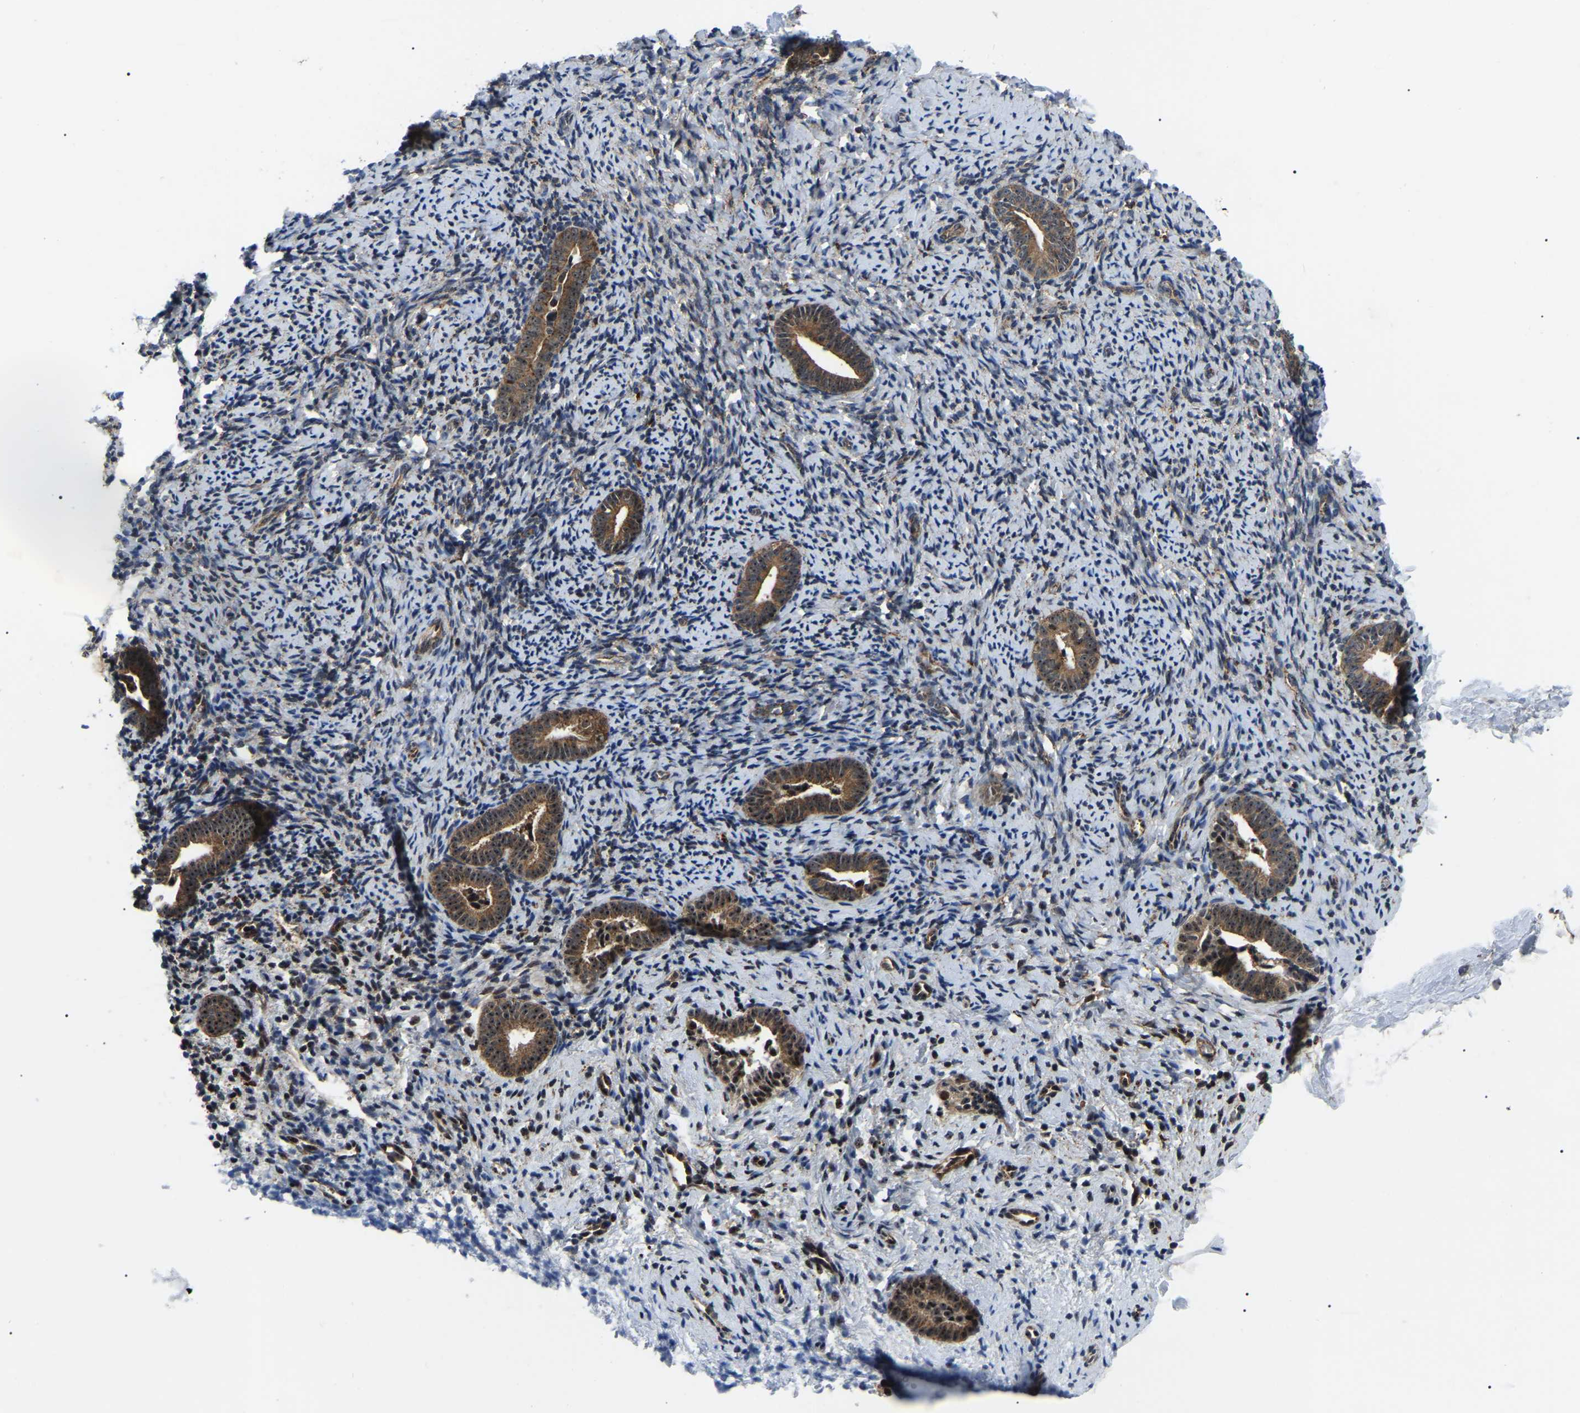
{"staining": {"intensity": "strong", "quantity": "<25%", "location": "cytoplasmic/membranous,nuclear"}, "tissue": "endometrium", "cell_type": "Cells in endometrial stroma", "image_type": "normal", "snomed": [{"axis": "morphology", "description": "Normal tissue, NOS"}, {"axis": "topography", "description": "Endometrium"}], "caption": "A histopathology image showing strong cytoplasmic/membranous,nuclear expression in about <25% of cells in endometrial stroma in normal endometrium, as visualized by brown immunohistochemical staining.", "gene": "RRP1B", "patient": {"sex": "female", "age": 51}}